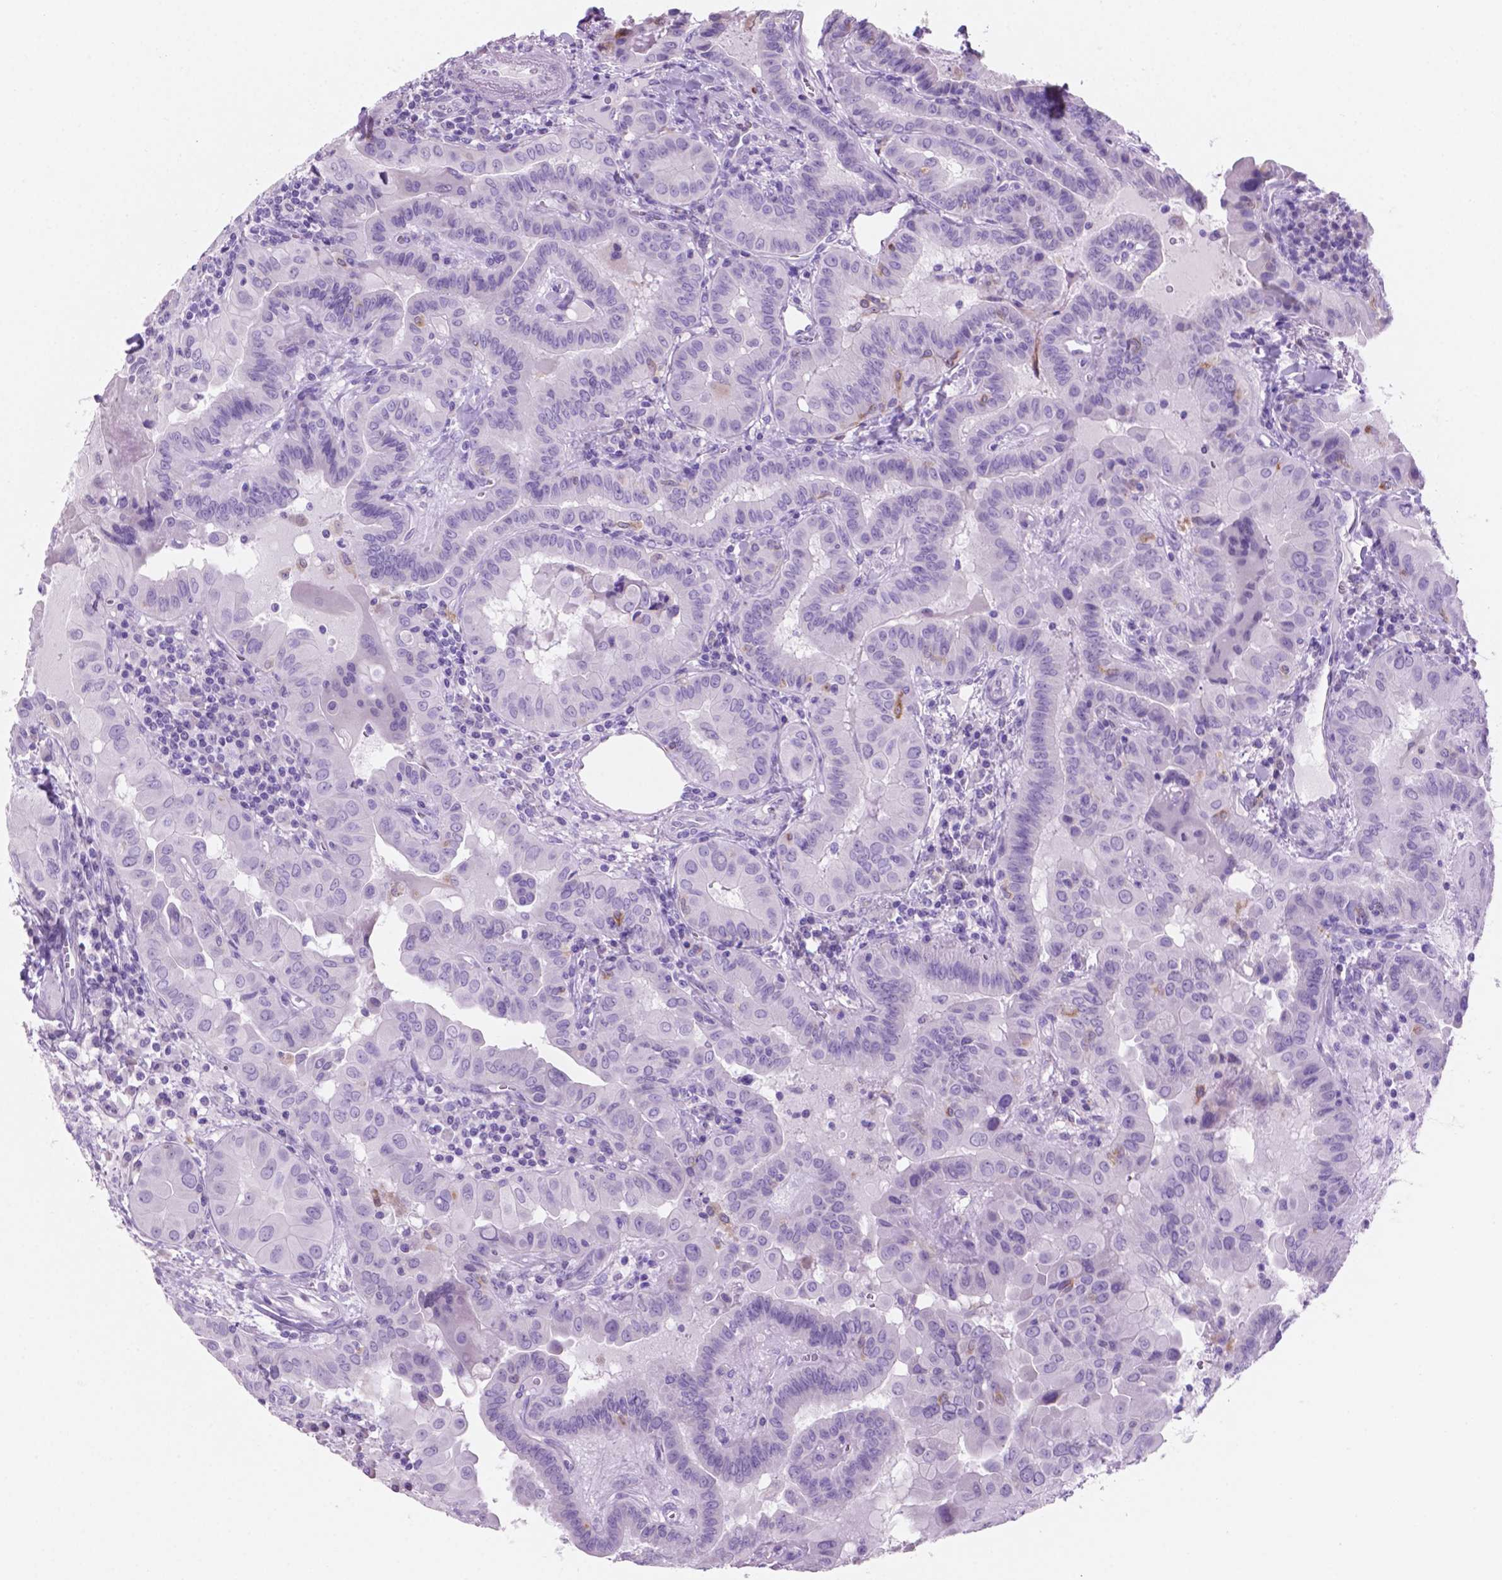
{"staining": {"intensity": "negative", "quantity": "none", "location": "none"}, "tissue": "thyroid cancer", "cell_type": "Tumor cells", "image_type": "cancer", "snomed": [{"axis": "morphology", "description": "Papillary adenocarcinoma, NOS"}, {"axis": "topography", "description": "Thyroid gland"}], "caption": "A high-resolution photomicrograph shows immunohistochemistry staining of thyroid cancer (papillary adenocarcinoma), which exhibits no significant positivity in tumor cells.", "gene": "GRIN2B", "patient": {"sex": "female", "age": 37}}